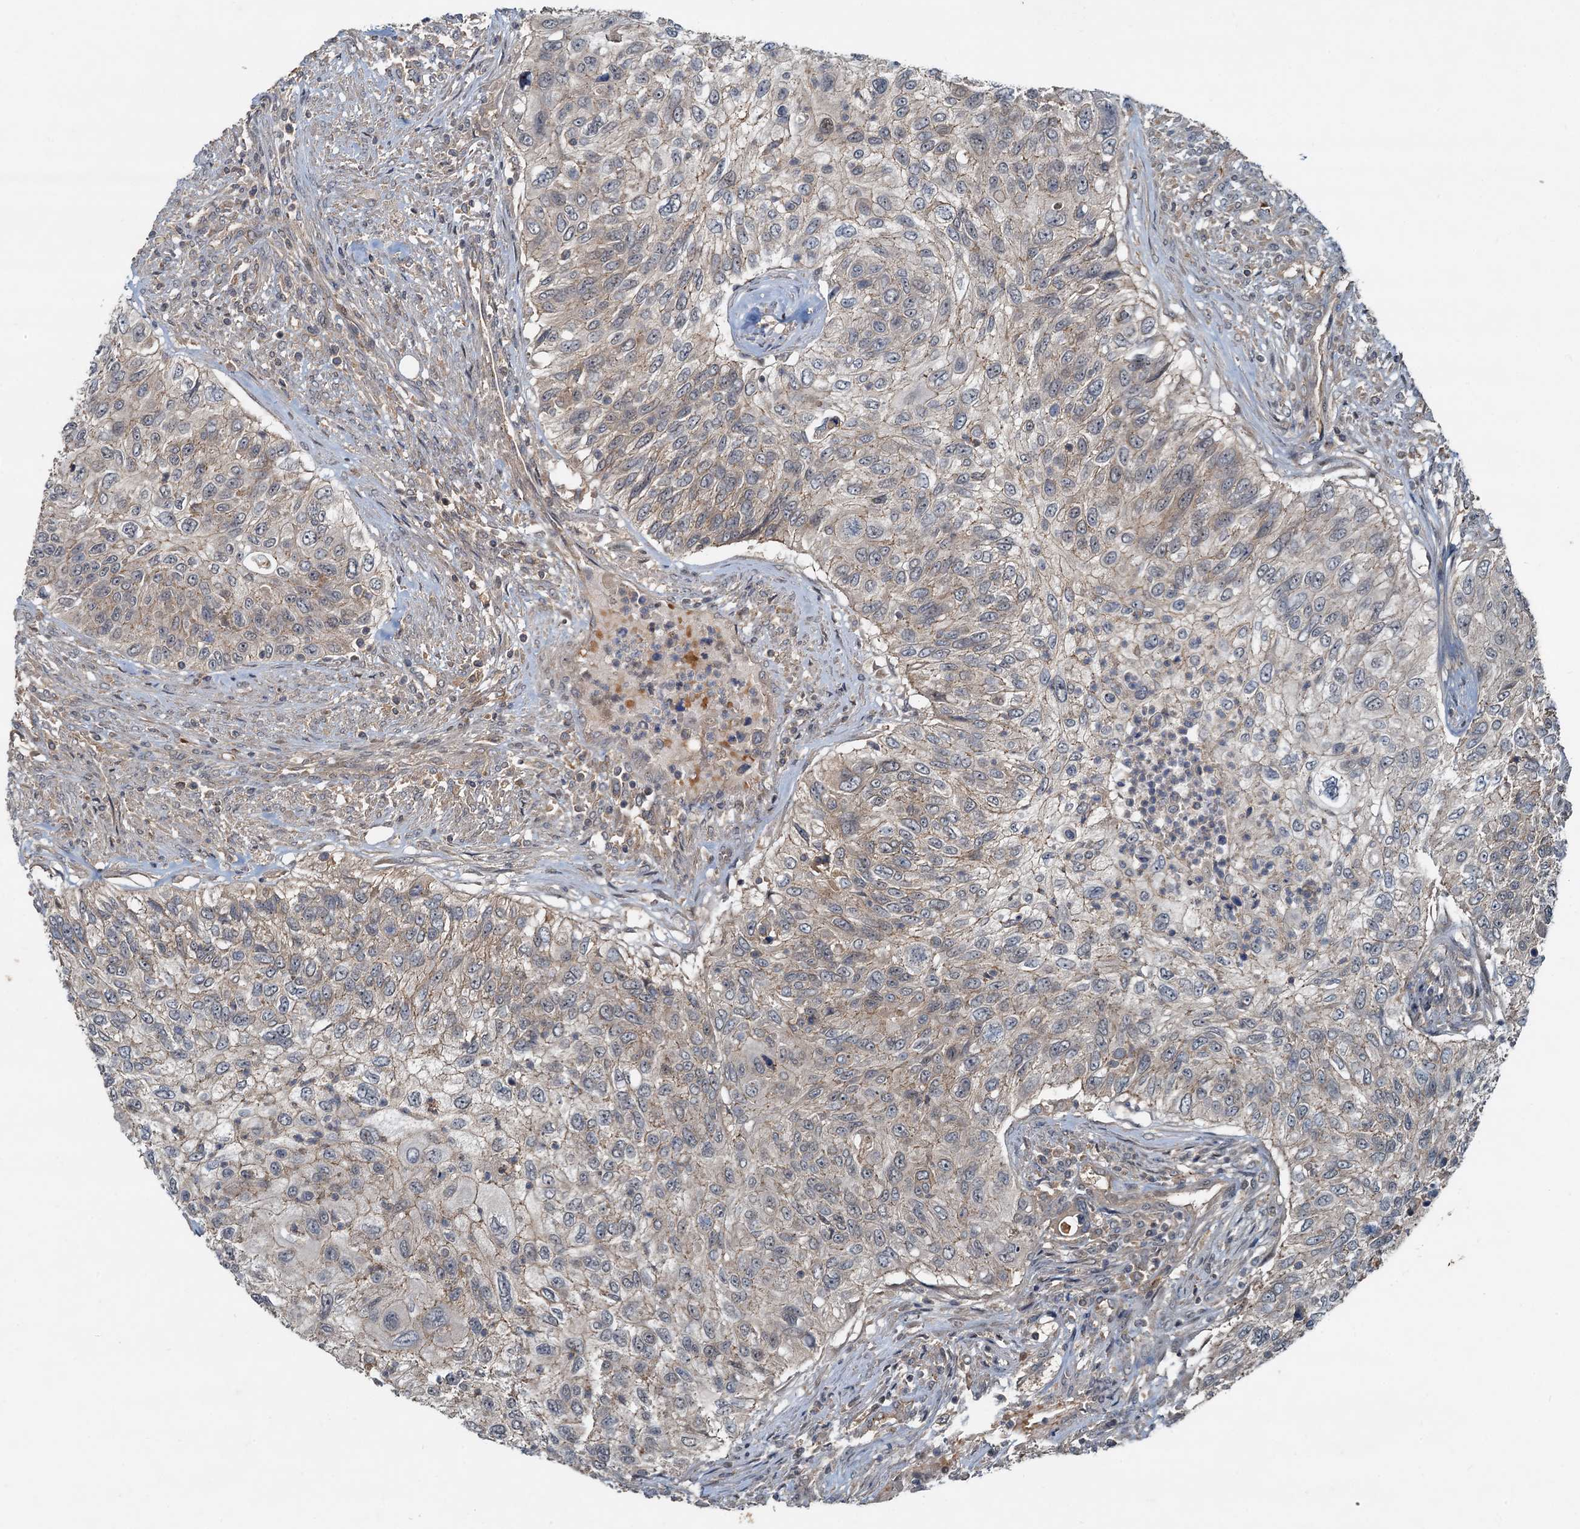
{"staining": {"intensity": "weak", "quantity": ">75%", "location": "cytoplasmic/membranous"}, "tissue": "urothelial cancer", "cell_type": "Tumor cells", "image_type": "cancer", "snomed": [{"axis": "morphology", "description": "Urothelial carcinoma, High grade"}, {"axis": "topography", "description": "Urinary bladder"}], "caption": "A brown stain highlights weak cytoplasmic/membranous expression of a protein in human urothelial cancer tumor cells.", "gene": "CEP68", "patient": {"sex": "female", "age": 60}}